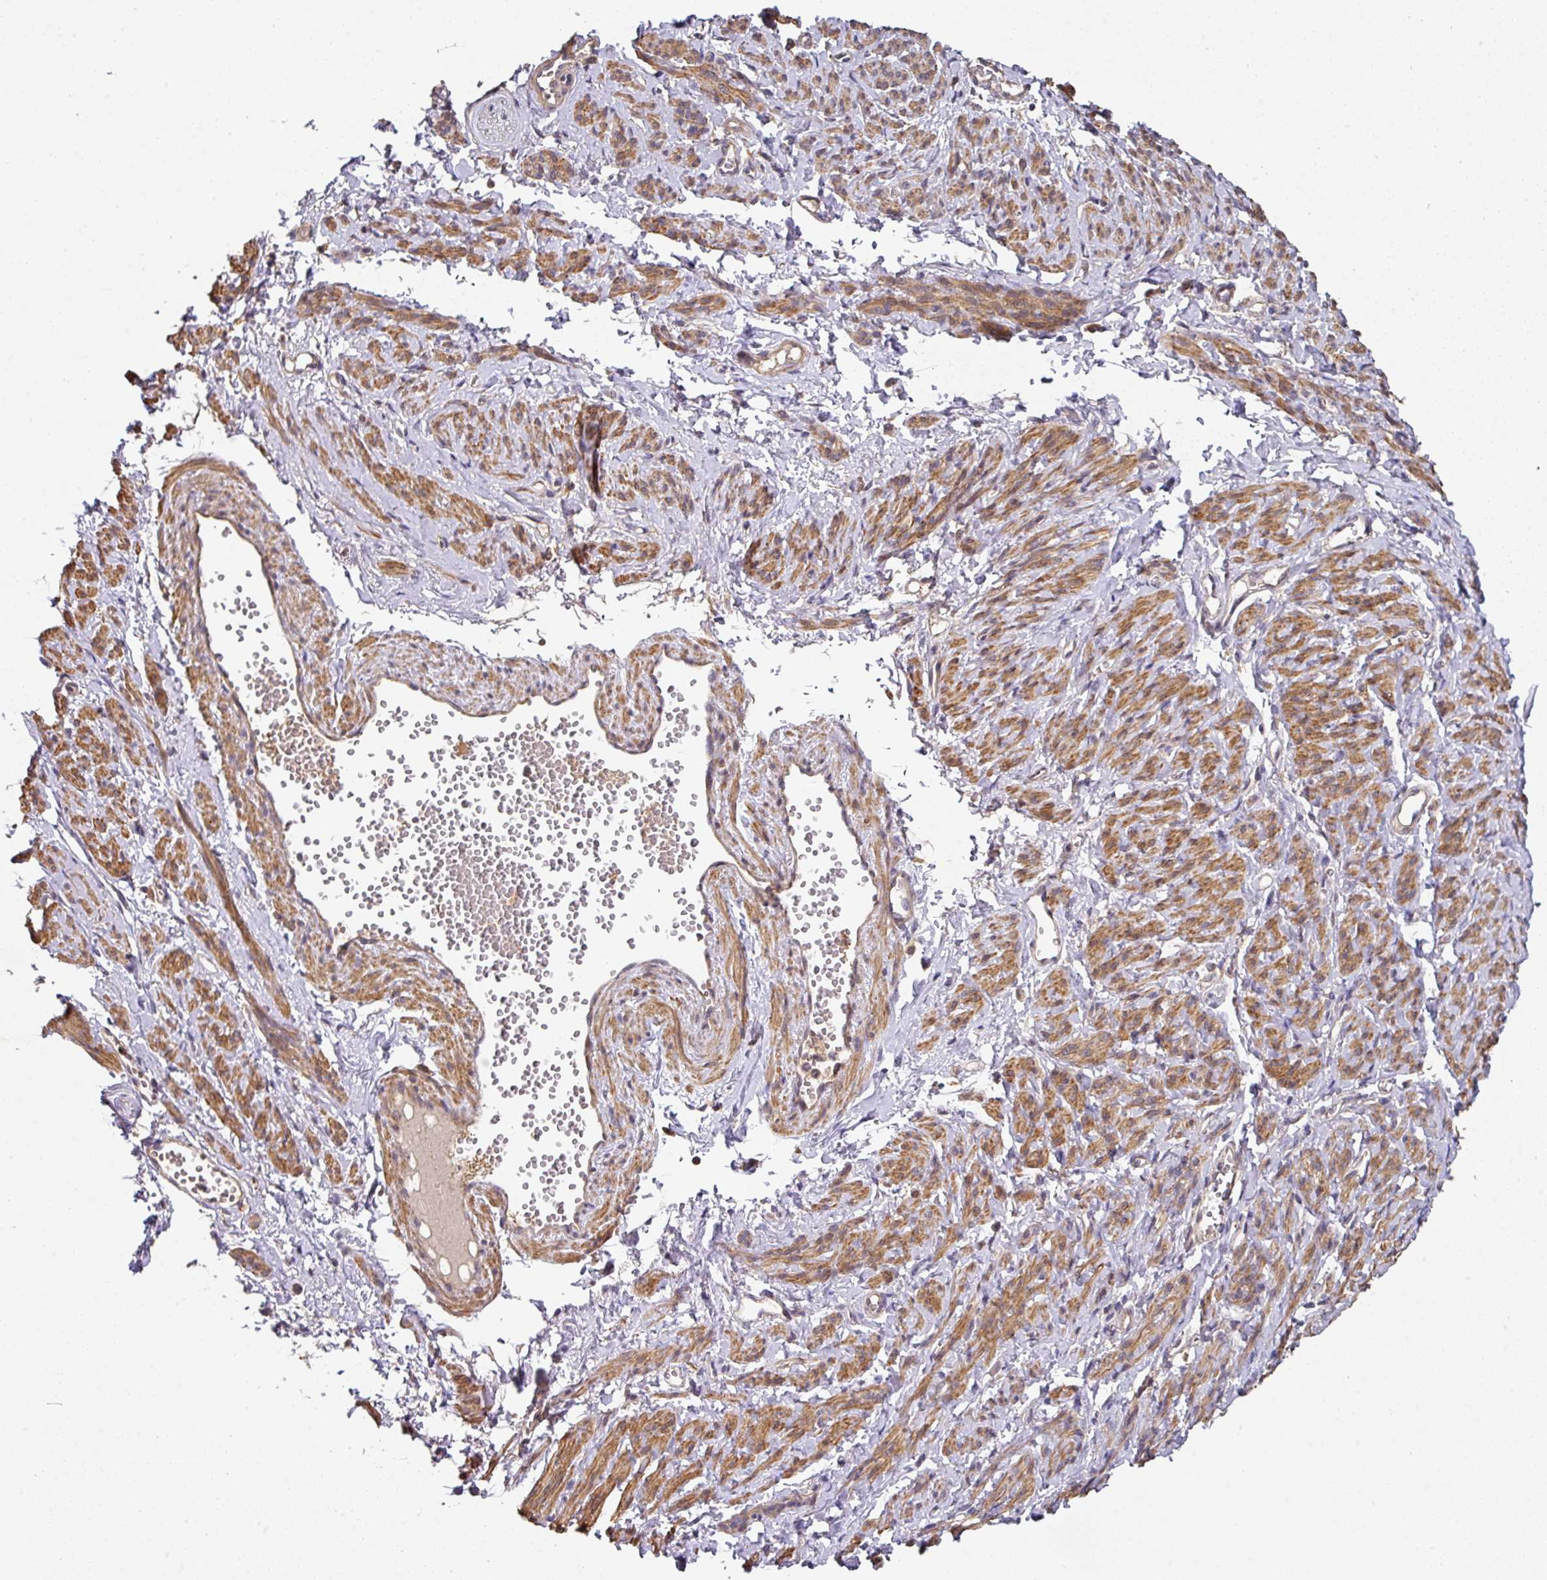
{"staining": {"intensity": "moderate", "quantity": ">75%", "location": "cytoplasmic/membranous"}, "tissue": "smooth muscle", "cell_type": "Smooth muscle cells", "image_type": "normal", "snomed": [{"axis": "morphology", "description": "Normal tissue, NOS"}, {"axis": "topography", "description": "Smooth muscle"}], "caption": "An image of human smooth muscle stained for a protein demonstrates moderate cytoplasmic/membranous brown staining in smooth muscle cells. Immunohistochemistry stains the protein in brown and the nuclei are stained blue.", "gene": "ACVR2B", "patient": {"sex": "female", "age": 65}}